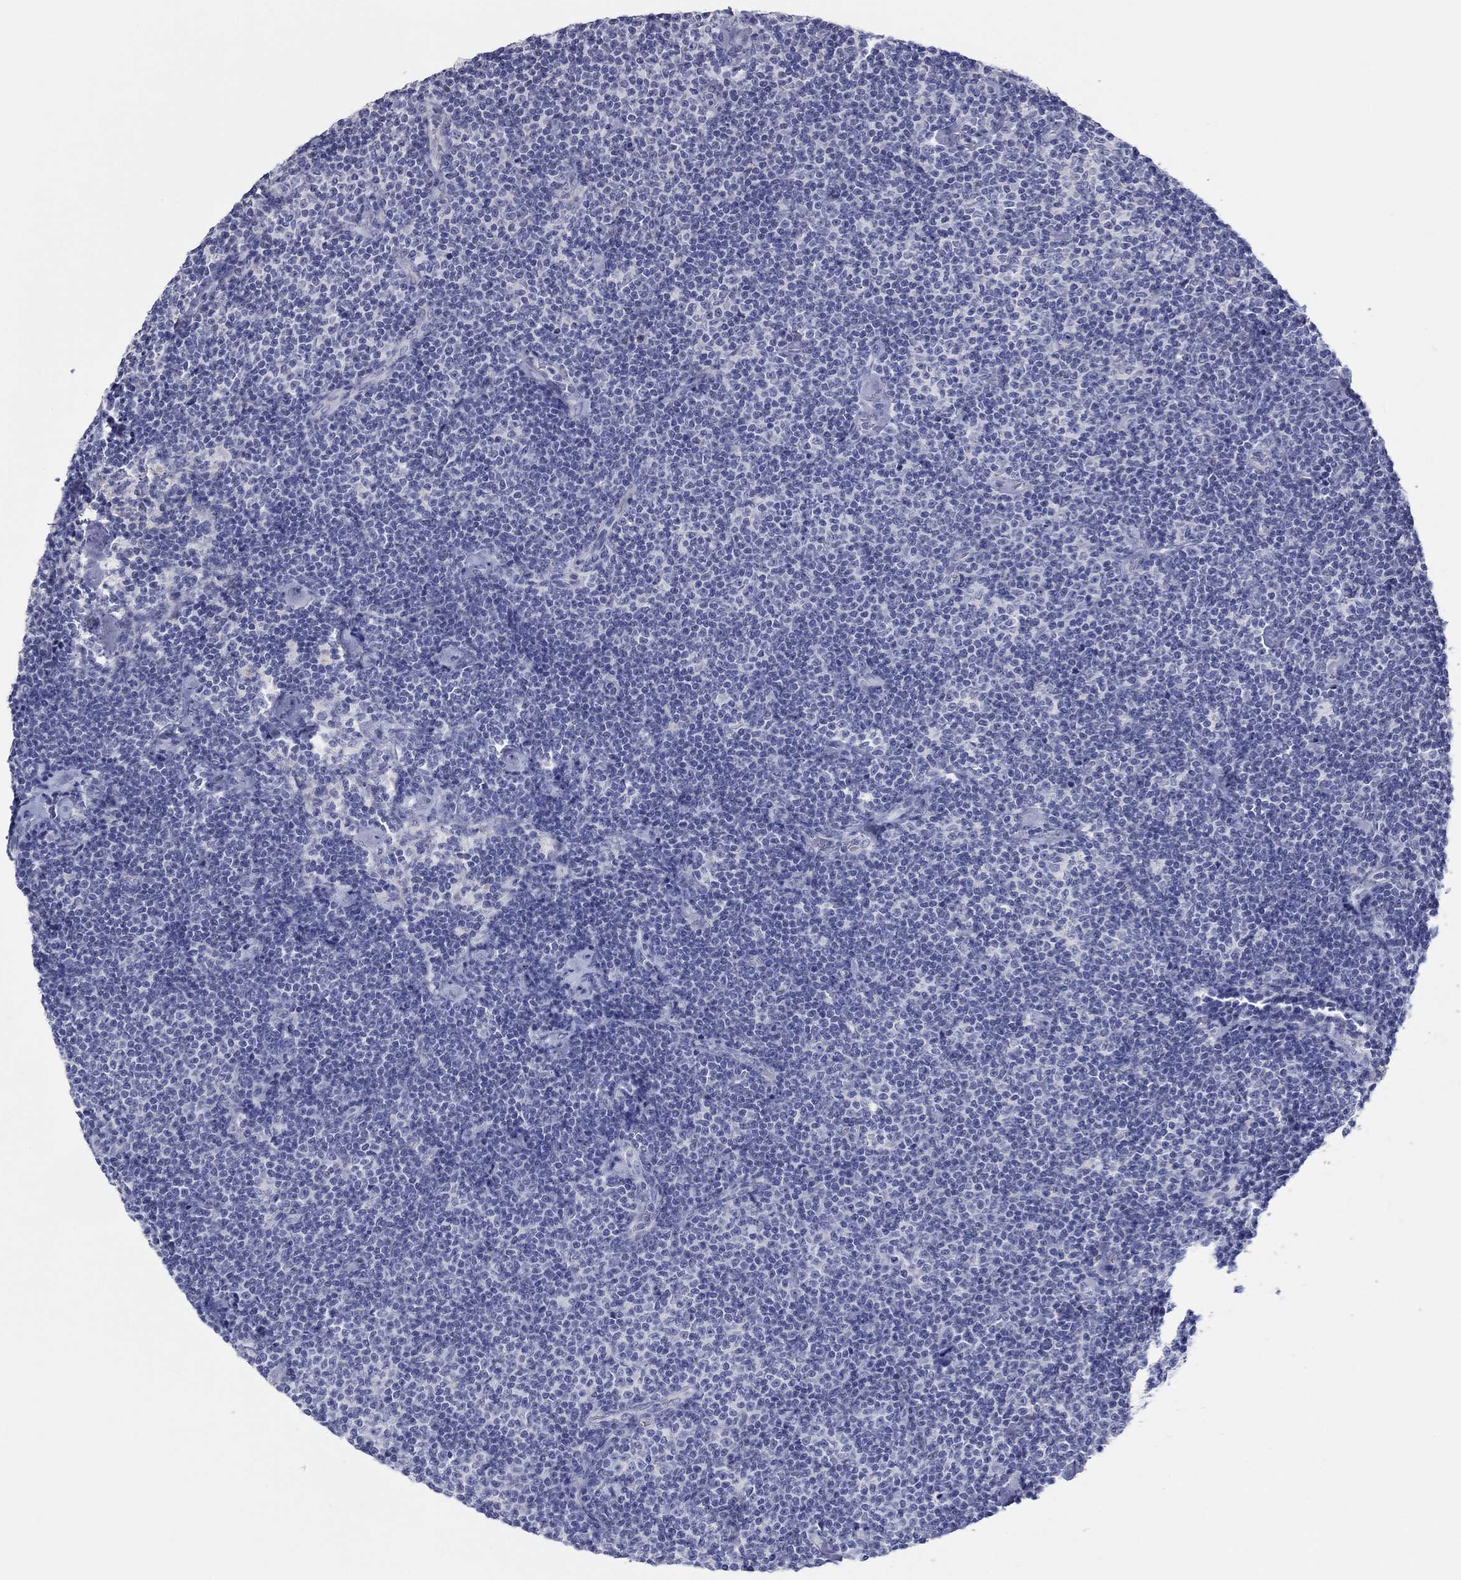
{"staining": {"intensity": "negative", "quantity": "none", "location": "none"}, "tissue": "lymphoma", "cell_type": "Tumor cells", "image_type": "cancer", "snomed": [{"axis": "morphology", "description": "Malignant lymphoma, non-Hodgkin's type, Low grade"}, {"axis": "topography", "description": "Lymph node"}], "caption": "Immunohistochemical staining of lymphoma displays no significant positivity in tumor cells.", "gene": "LRRC4C", "patient": {"sex": "male", "age": 81}}